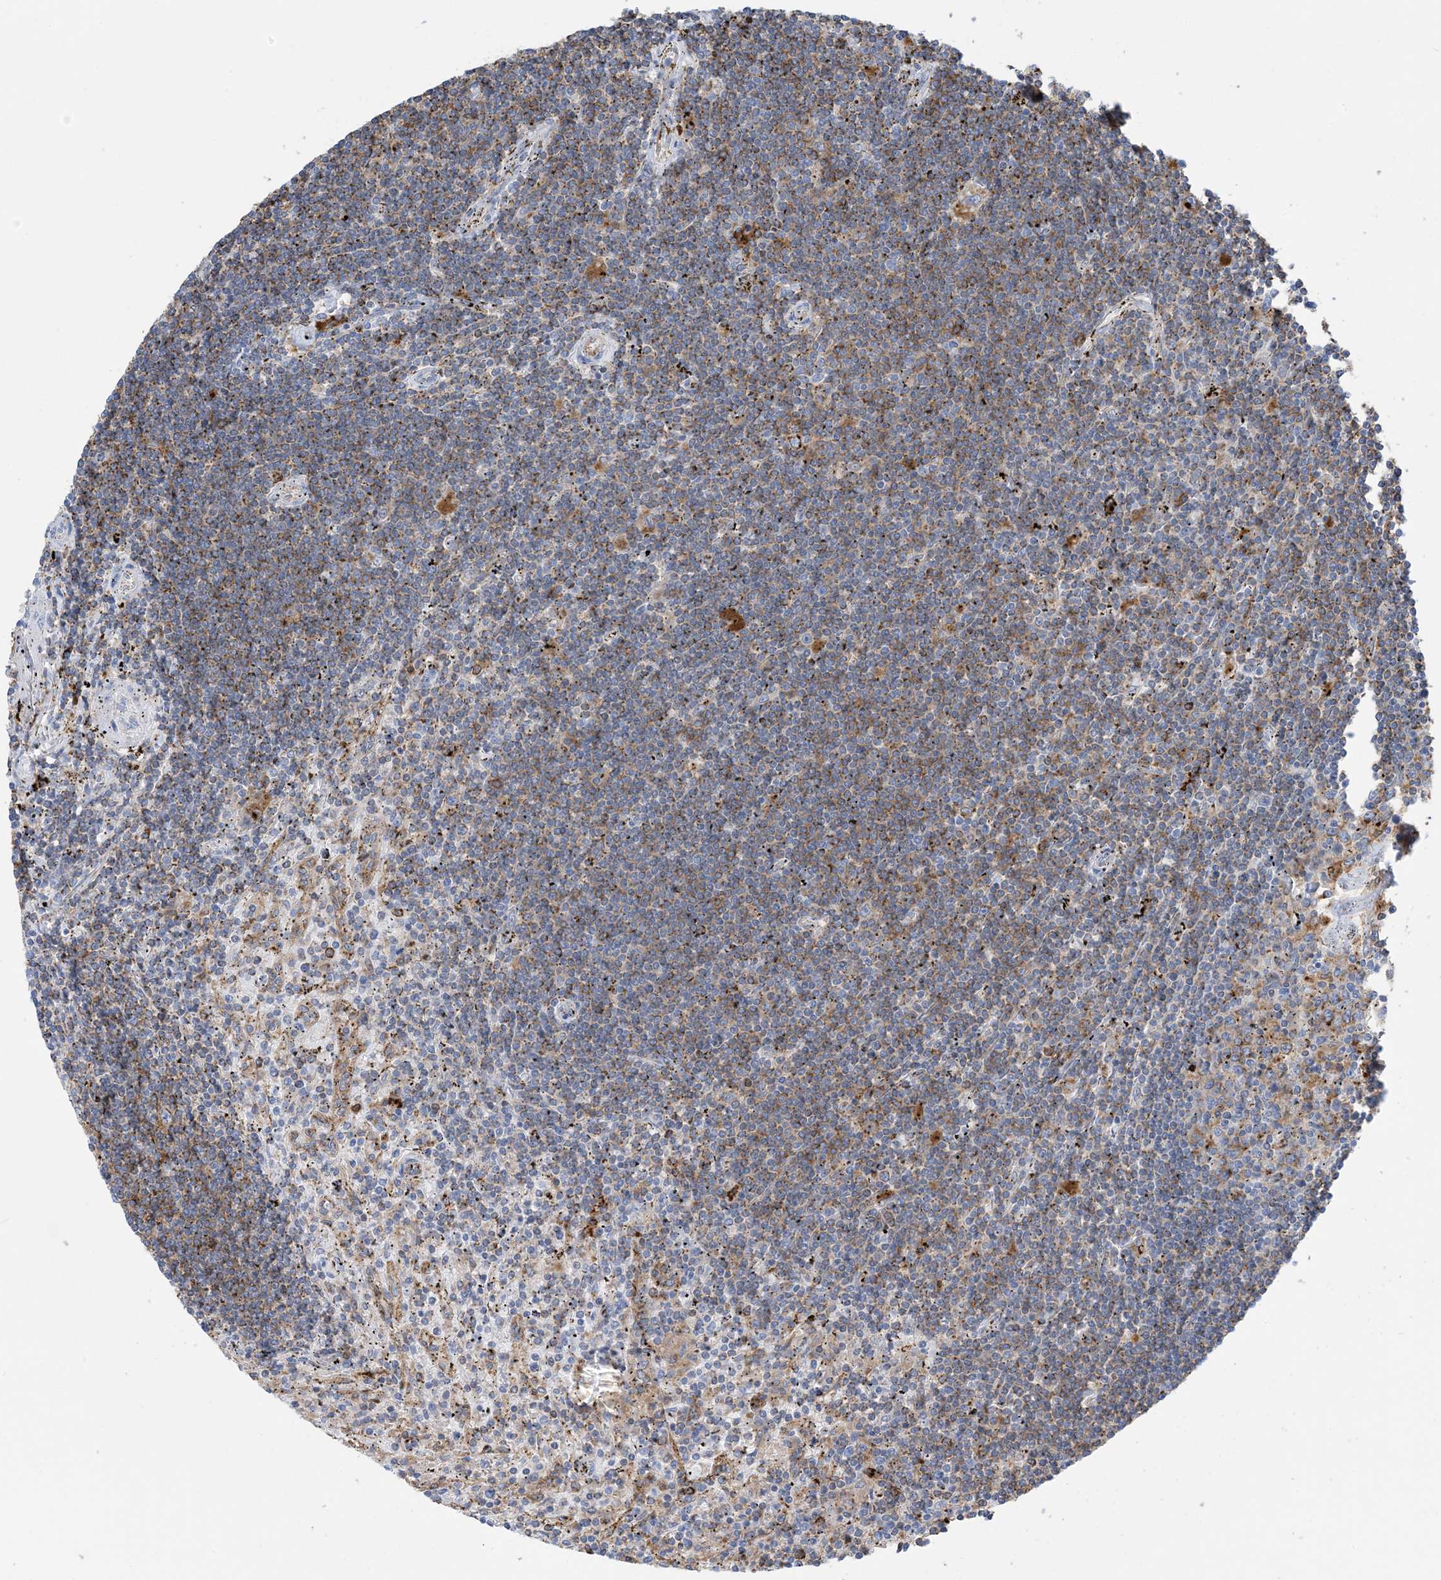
{"staining": {"intensity": "moderate", "quantity": "<25%", "location": "cytoplasmic/membranous"}, "tissue": "lymphoma", "cell_type": "Tumor cells", "image_type": "cancer", "snomed": [{"axis": "morphology", "description": "Malignant lymphoma, non-Hodgkin's type, Low grade"}, {"axis": "topography", "description": "Spleen"}], "caption": "The photomicrograph demonstrates a brown stain indicating the presence of a protein in the cytoplasmic/membranous of tumor cells in malignant lymphoma, non-Hodgkin's type (low-grade).", "gene": "DPH3", "patient": {"sex": "male", "age": 76}}